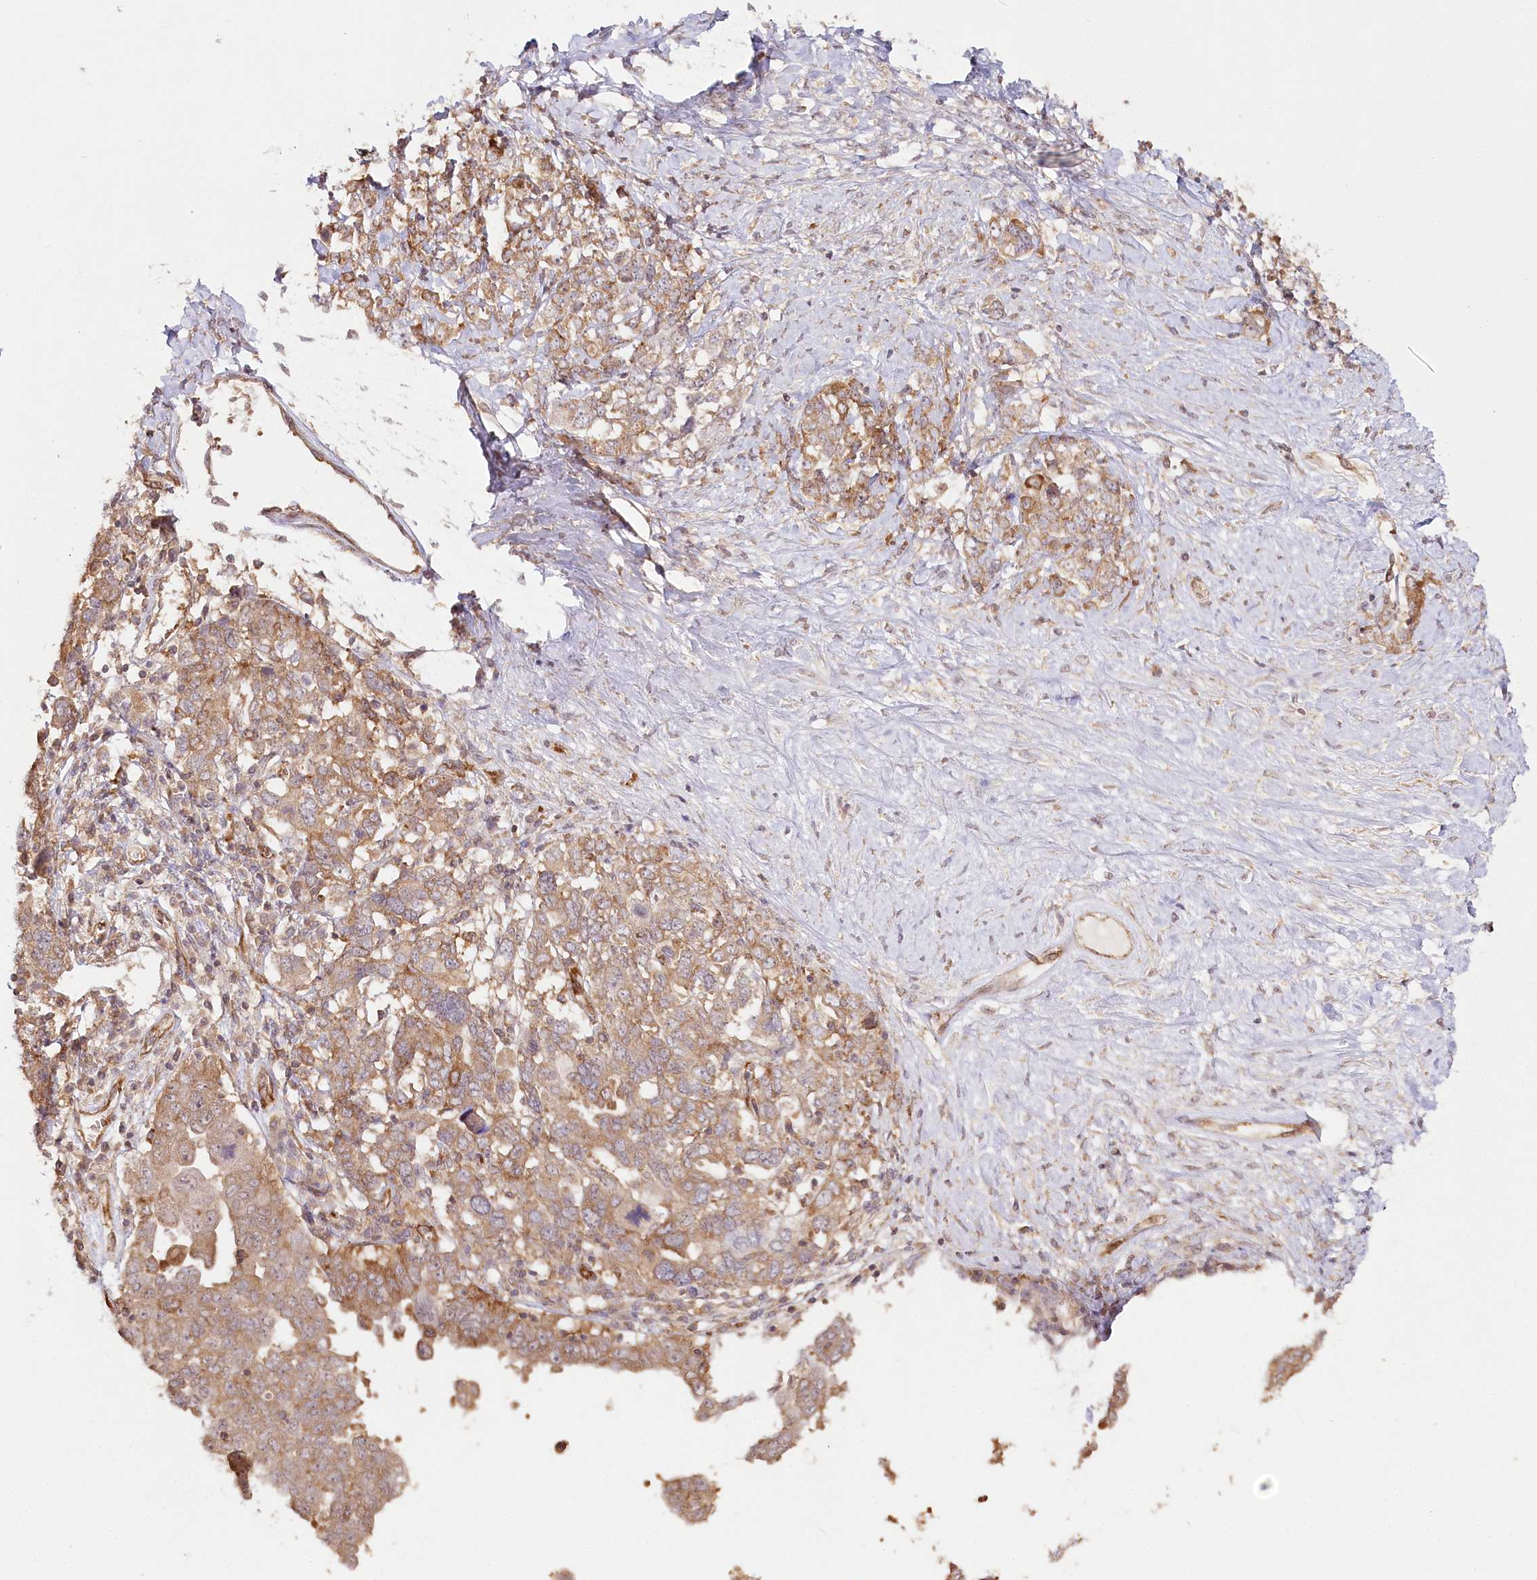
{"staining": {"intensity": "moderate", "quantity": ">75%", "location": "cytoplasmic/membranous"}, "tissue": "ovarian cancer", "cell_type": "Tumor cells", "image_type": "cancer", "snomed": [{"axis": "morphology", "description": "Carcinoma, endometroid"}, {"axis": "topography", "description": "Ovary"}], "caption": "Approximately >75% of tumor cells in human ovarian cancer (endometroid carcinoma) display moderate cytoplasmic/membranous protein staining as visualized by brown immunohistochemical staining.", "gene": "OTUD4", "patient": {"sex": "female", "age": 62}}